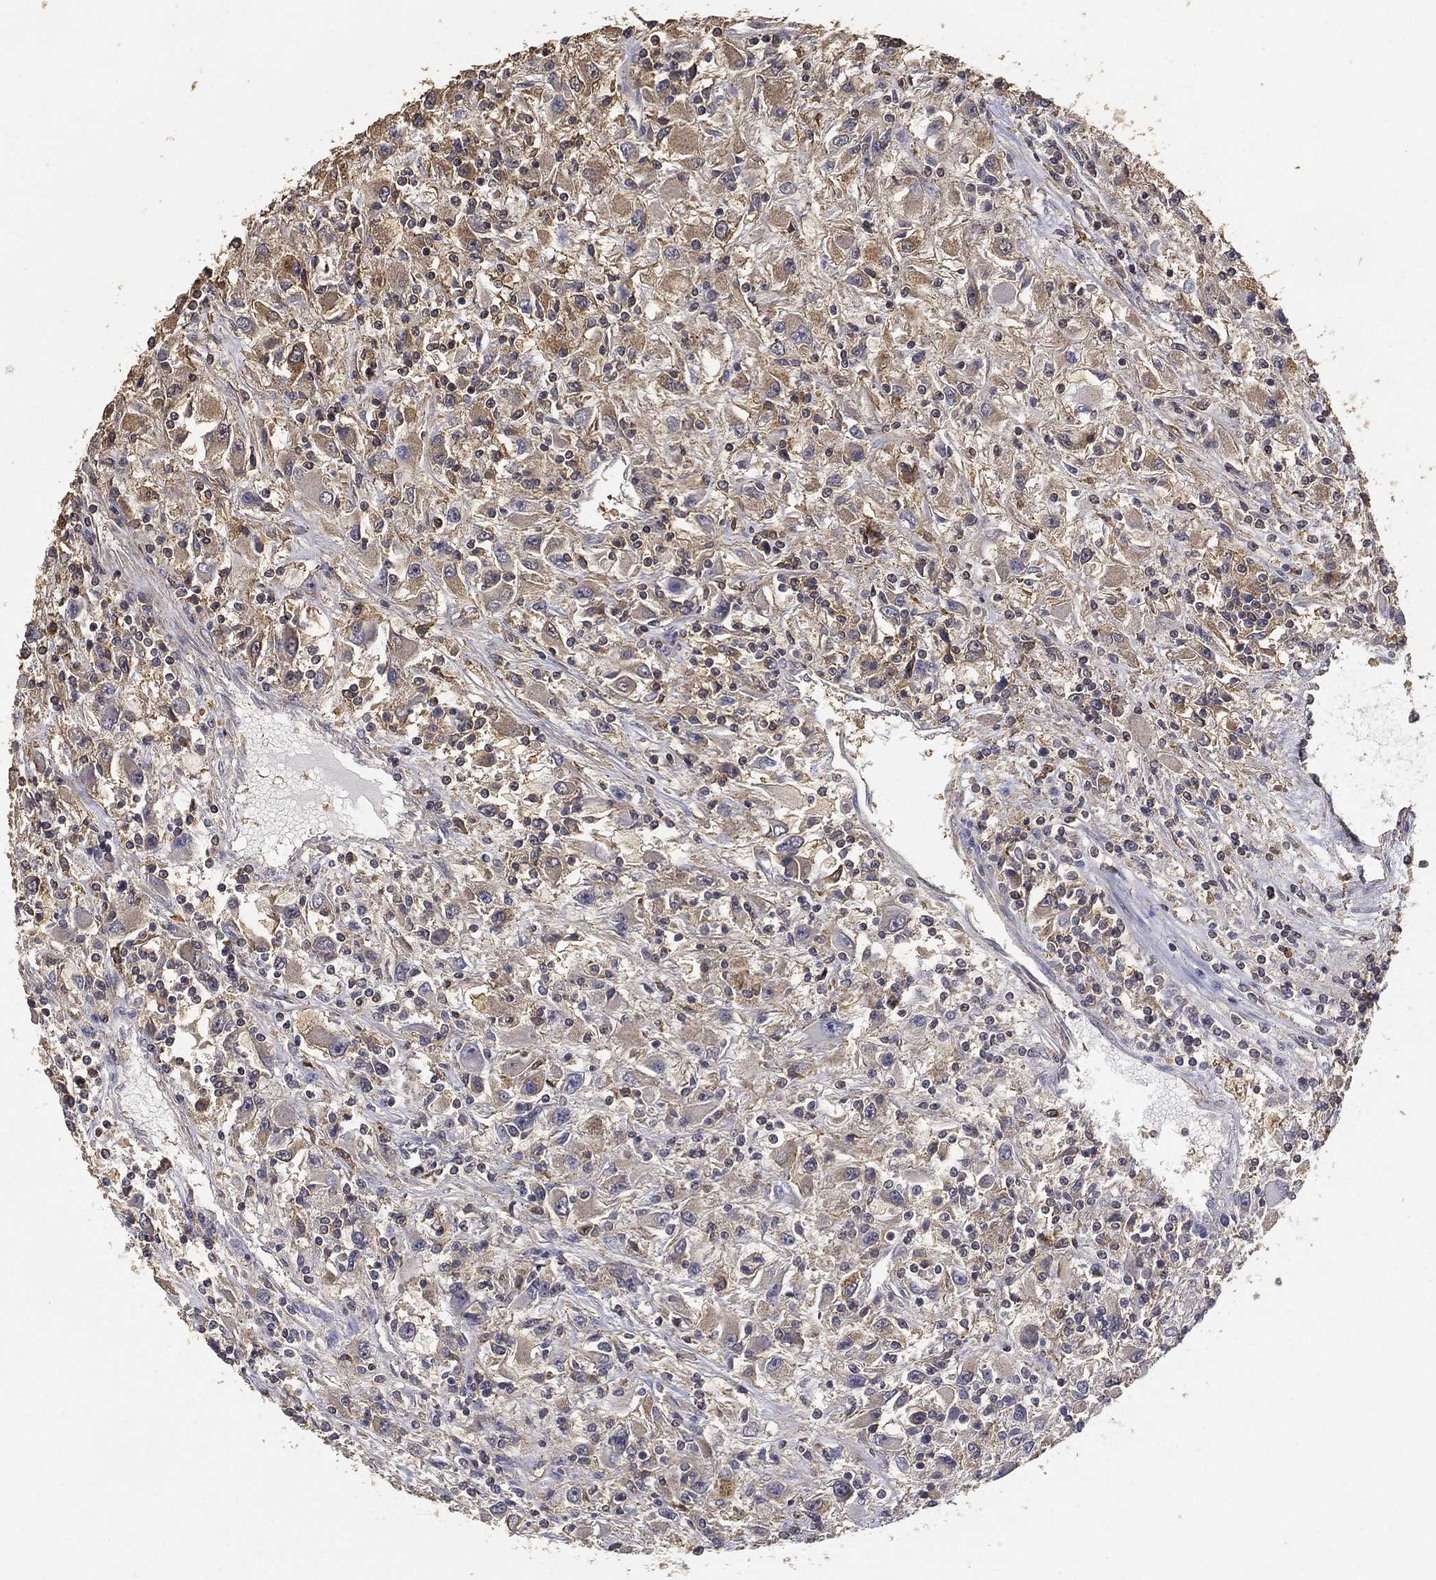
{"staining": {"intensity": "weak", "quantity": "25%-75%", "location": "cytoplasmic/membranous"}, "tissue": "renal cancer", "cell_type": "Tumor cells", "image_type": "cancer", "snomed": [{"axis": "morphology", "description": "Adenocarcinoma, NOS"}, {"axis": "topography", "description": "Kidney"}], "caption": "The photomicrograph reveals immunohistochemical staining of adenocarcinoma (renal). There is weak cytoplasmic/membranous expression is identified in about 25%-75% of tumor cells.", "gene": "GPR183", "patient": {"sex": "female", "age": 67}}